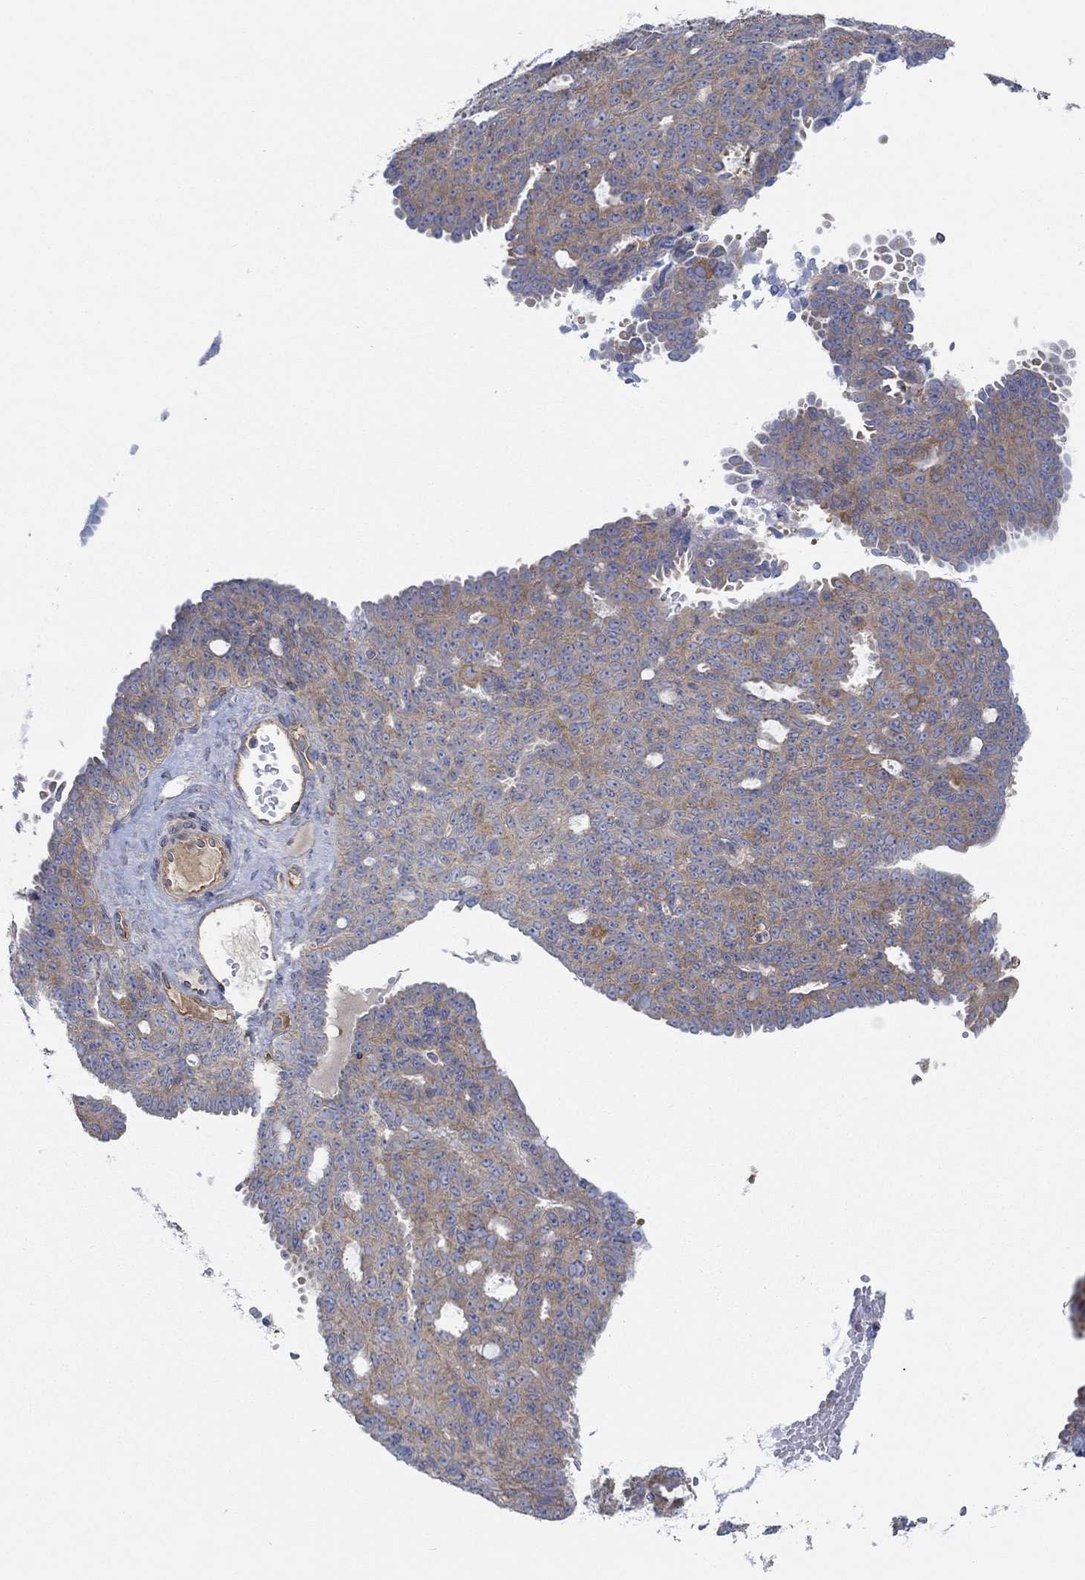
{"staining": {"intensity": "moderate", "quantity": "<25%", "location": "cytoplasmic/membranous"}, "tissue": "ovarian cancer", "cell_type": "Tumor cells", "image_type": "cancer", "snomed": [{"axis": "morphology", "description": "Cystadenocarcinoma, serous, NOS"}, {"axis": "topography", "description": "Ovary"}], "caption": "High-power microscopy captured an immunohistochemistry image of serous cystadenocarcinoma (ovarian), revealing moderate cytoplasmic/membranous positivity in approximately <25% of tumor cells.", "gene": "SPAG9", "patient": {"sex": "female", "age": 71}}